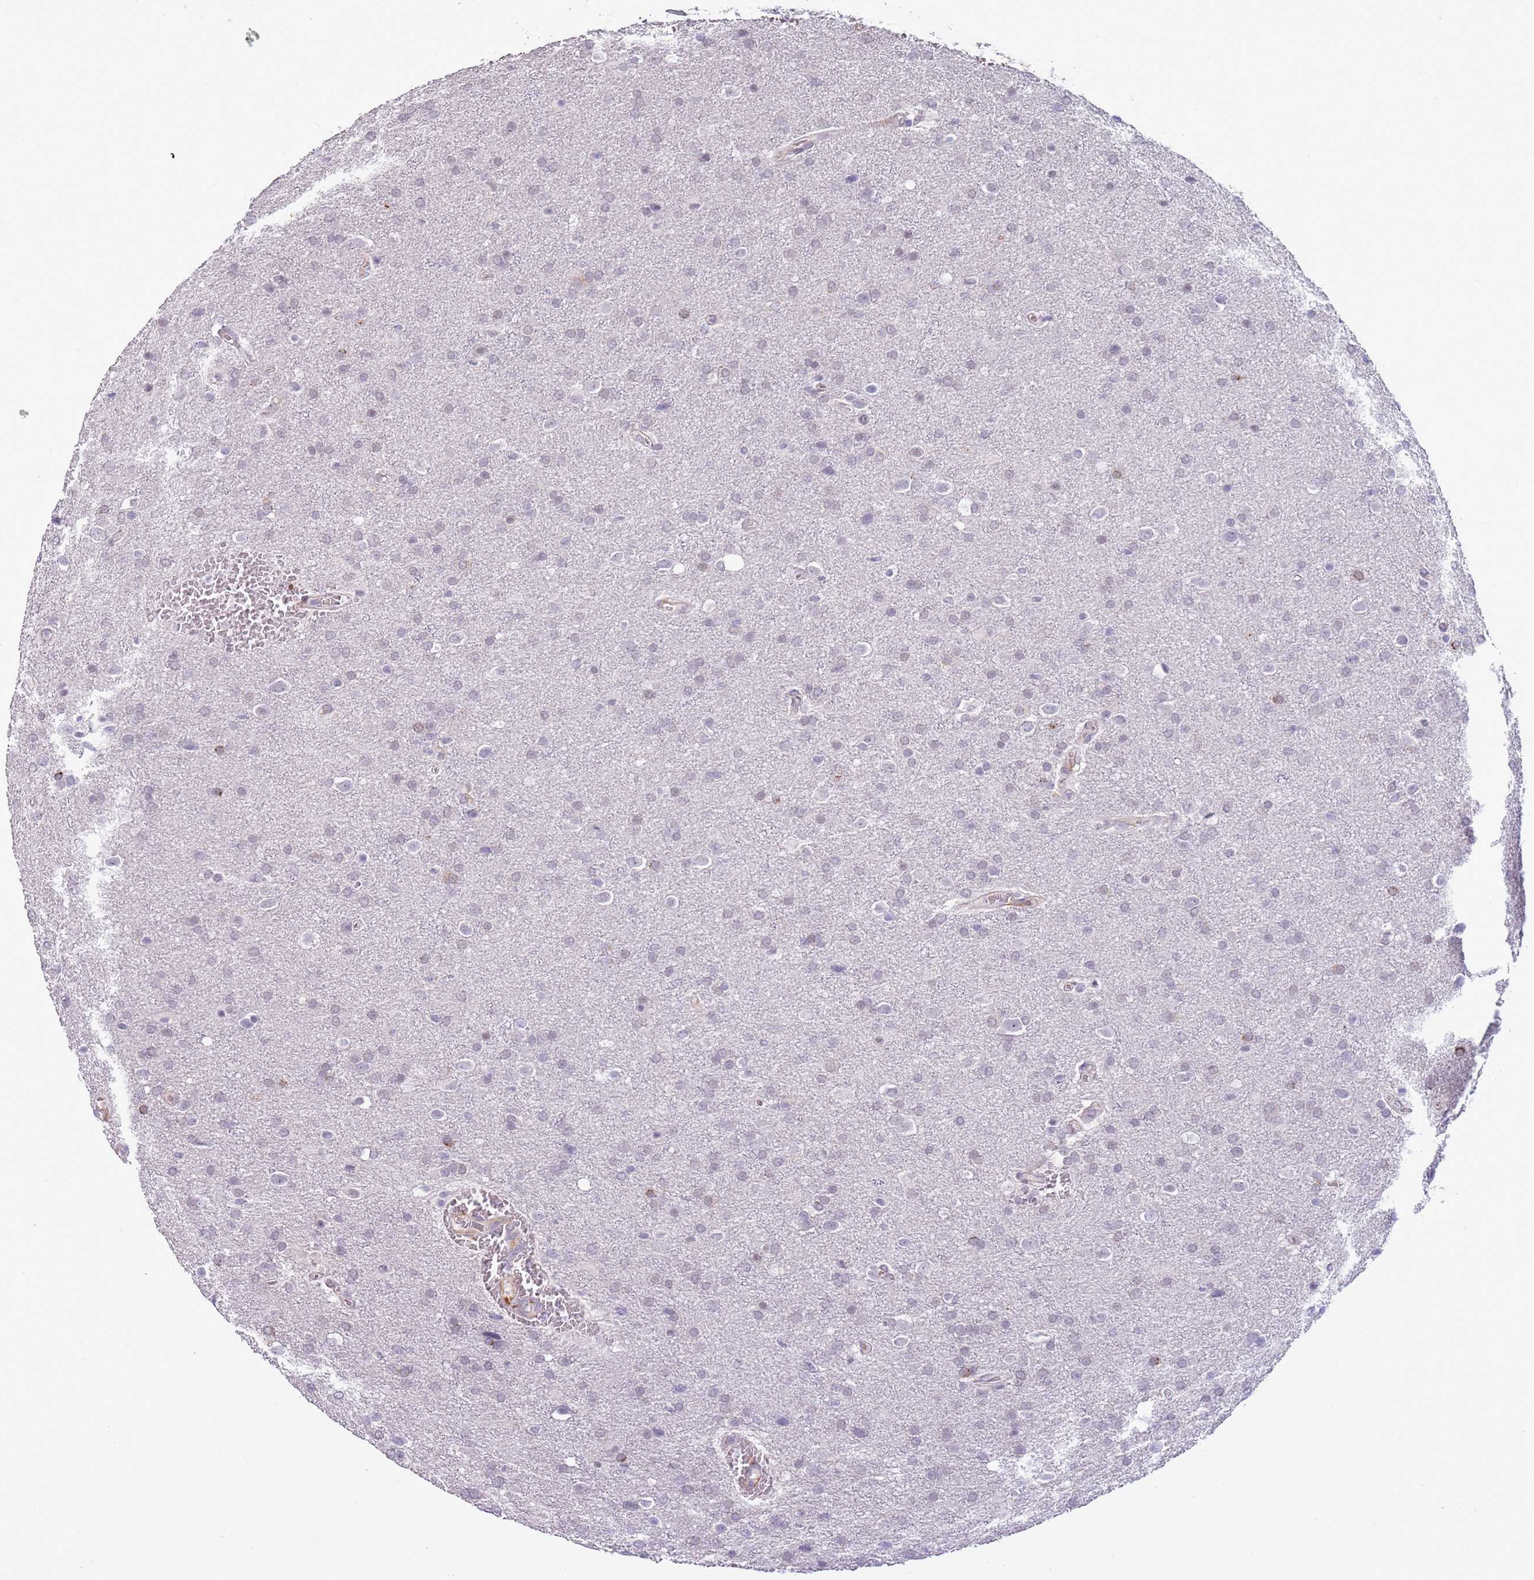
{"staining": {"intensity": "weak", "quantity": "<25%", "location": "nuclear"}, "tissue": "glioma", "cell_type": "Tumor cells", "image_type": "cancer", "snomed": [{"axis": "morphology", "description": "Glioma, malignant, Low grade"}, {"axis": "topography", "description": "Brain"}], "caption": "IHC of low-grade glioma (malignant) shows no positivity in tumor cells. (Stains: DAB (3,3'-diaminobenzidine) immunohistochemistry (IHC) with hematoxylin counter stain, Microscopy: brightfield microscopy at high magnification).", "gene": "NBPF3", "patient": {"sex": "female", "age": 32}}